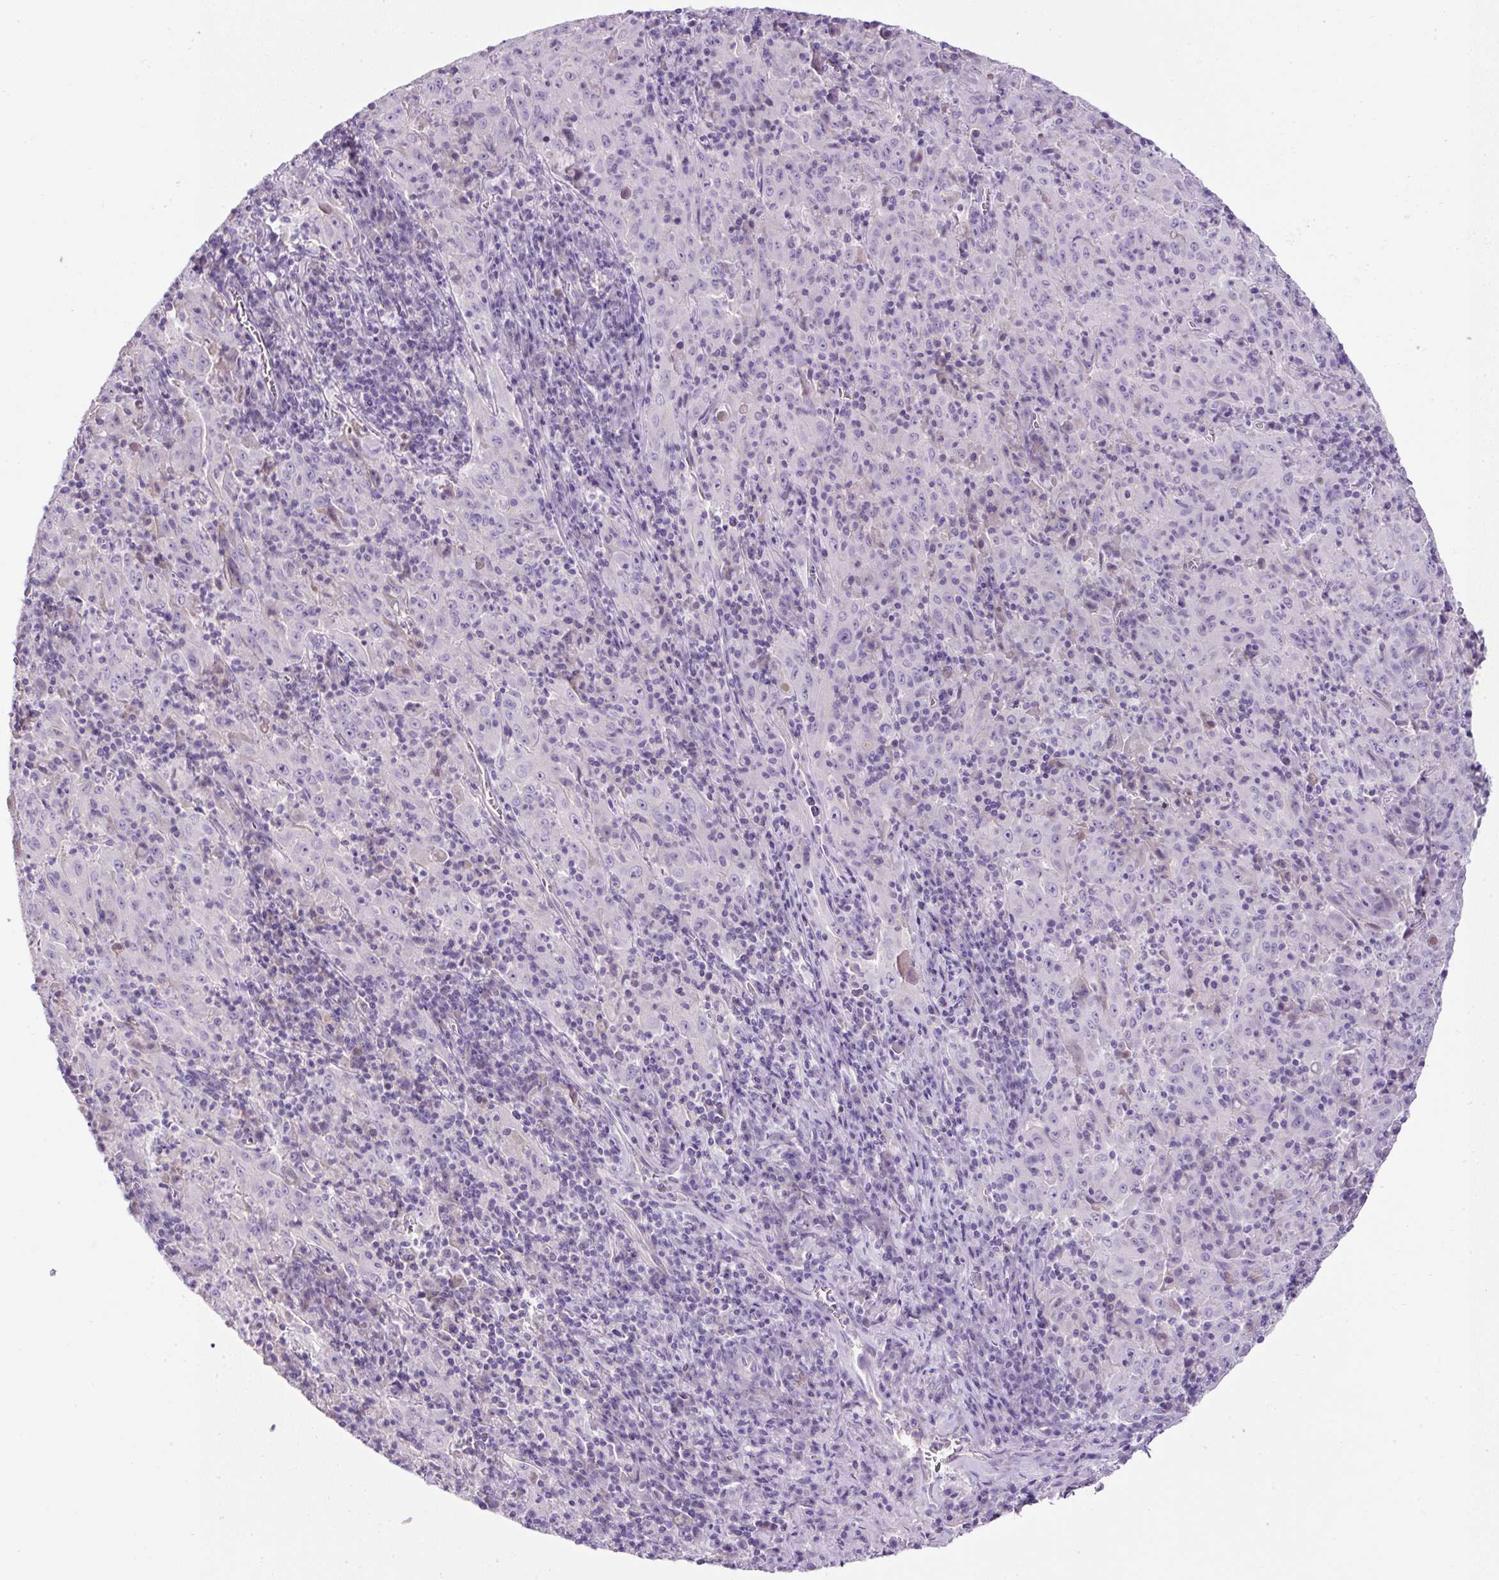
{"staining": {"intensity": "negative", "quantity": "none", "location": "none"}, "tissue": "pancreatic cancer", "cell_type": "Tumor cells", "image_type": "cancer", "snomed": [{"axis": "morphology", "description": "Adenocarcinoma, NOS"}, {"axis": "topography", "description": "Pancreas"}], "caption": "Histopathology image shows no significant protein positivity in tumor cells of adenocarcinoma (pancreatic).", "gene": "OR14A2", "patient": {"sex": "male", "age": 63}}